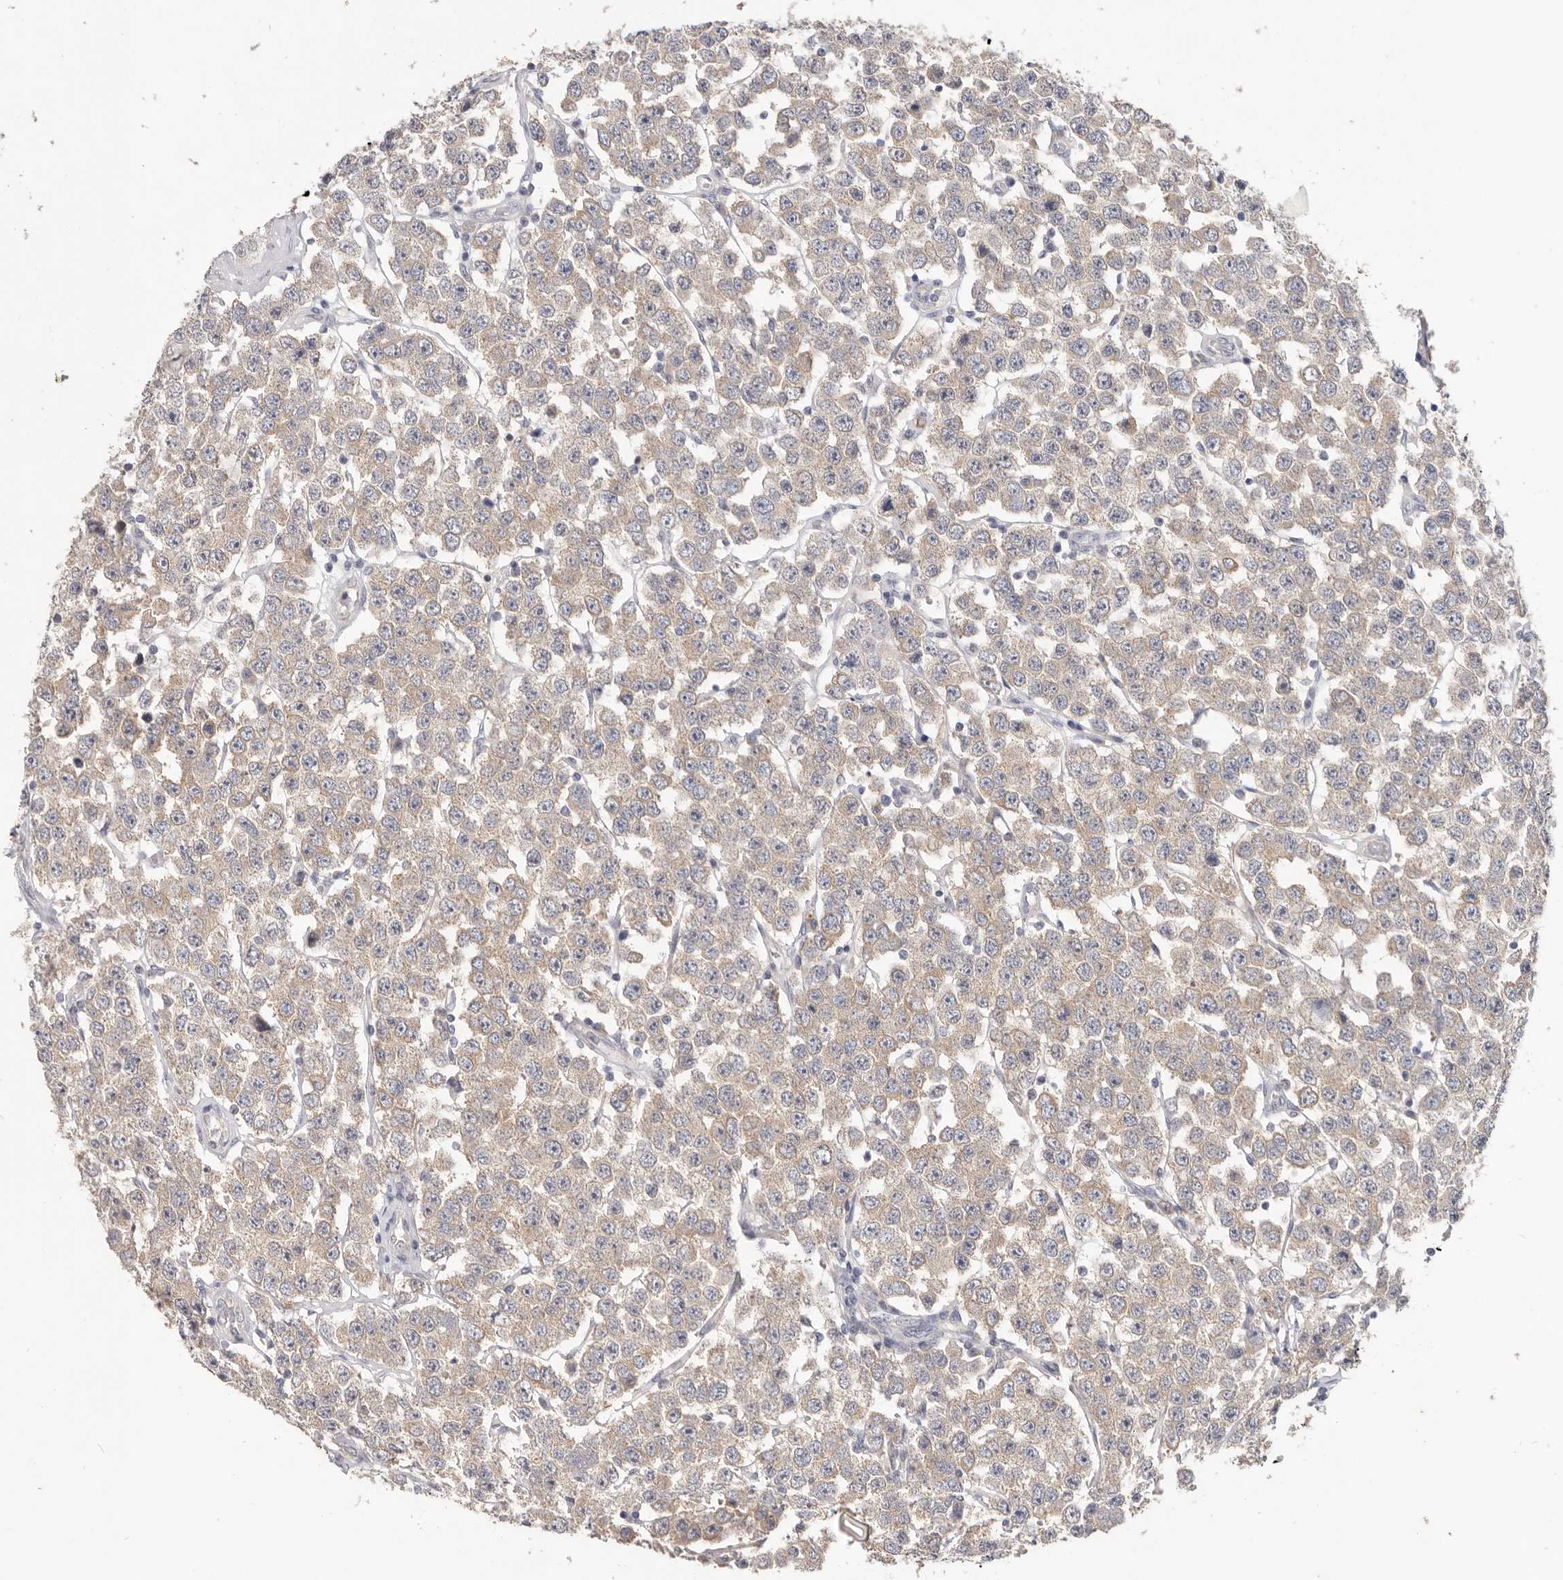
{"staining": {"intensity": "weak", "quantity": ">75%", "location": "cytoplasmic/membranous"}, "tissue": "testis cancer", "cell_type": "Tumor cells", "image_type": "cancer", "snomed": [{"axis": "morphology", "description": "Seminoma, NOS"}, {"axis": "topography", "description": "Testis"}], "caption": "Immunohistochemical staining of human testis seminoma shows low levels of weak cytoplasmic/membranous staining in about >75% of tumor cells.", "gene": "WDR77", "patient": {"sex": "male", "age": 28}}